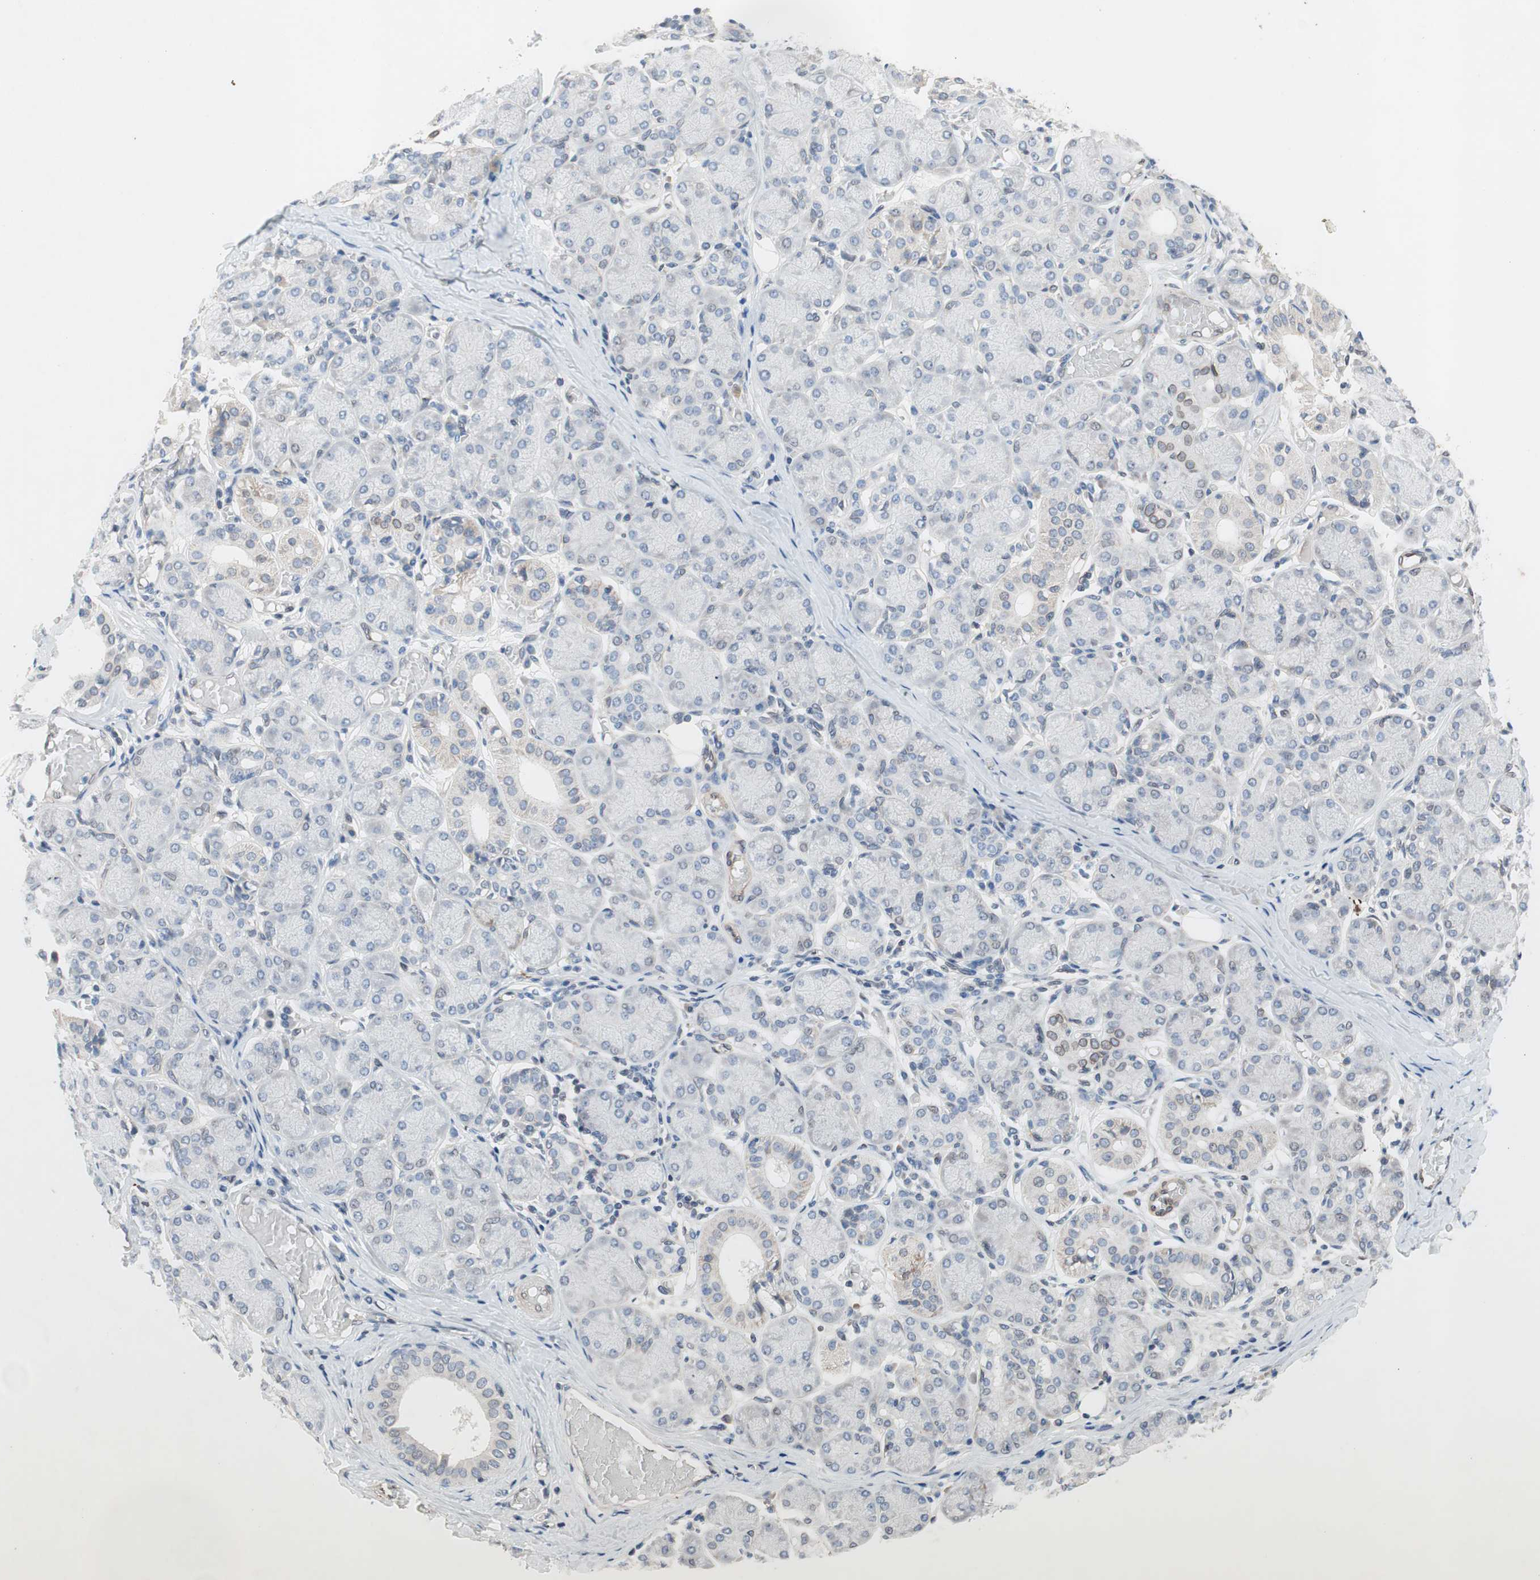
{"staining": {"intensity": "weak", "quantity": "<25%", "location": "cytoplasmic/membranous,nuclear"}, "tissue": "salivary gland", "cell_type": "Glandular cells", "image_type": "normal", "snomed": [{"axis": "morphology", "description": "Normal tissue, NOS"}, {"axis": "topography", "description": "Salivary gland"}], "caption": "IHC histopathology image of benign human salivary gland stained for a protein (brown), which shows no expression in glandular cells.", "gene": "ARNT2", "patient": {"sex": "female", "age": 24}}